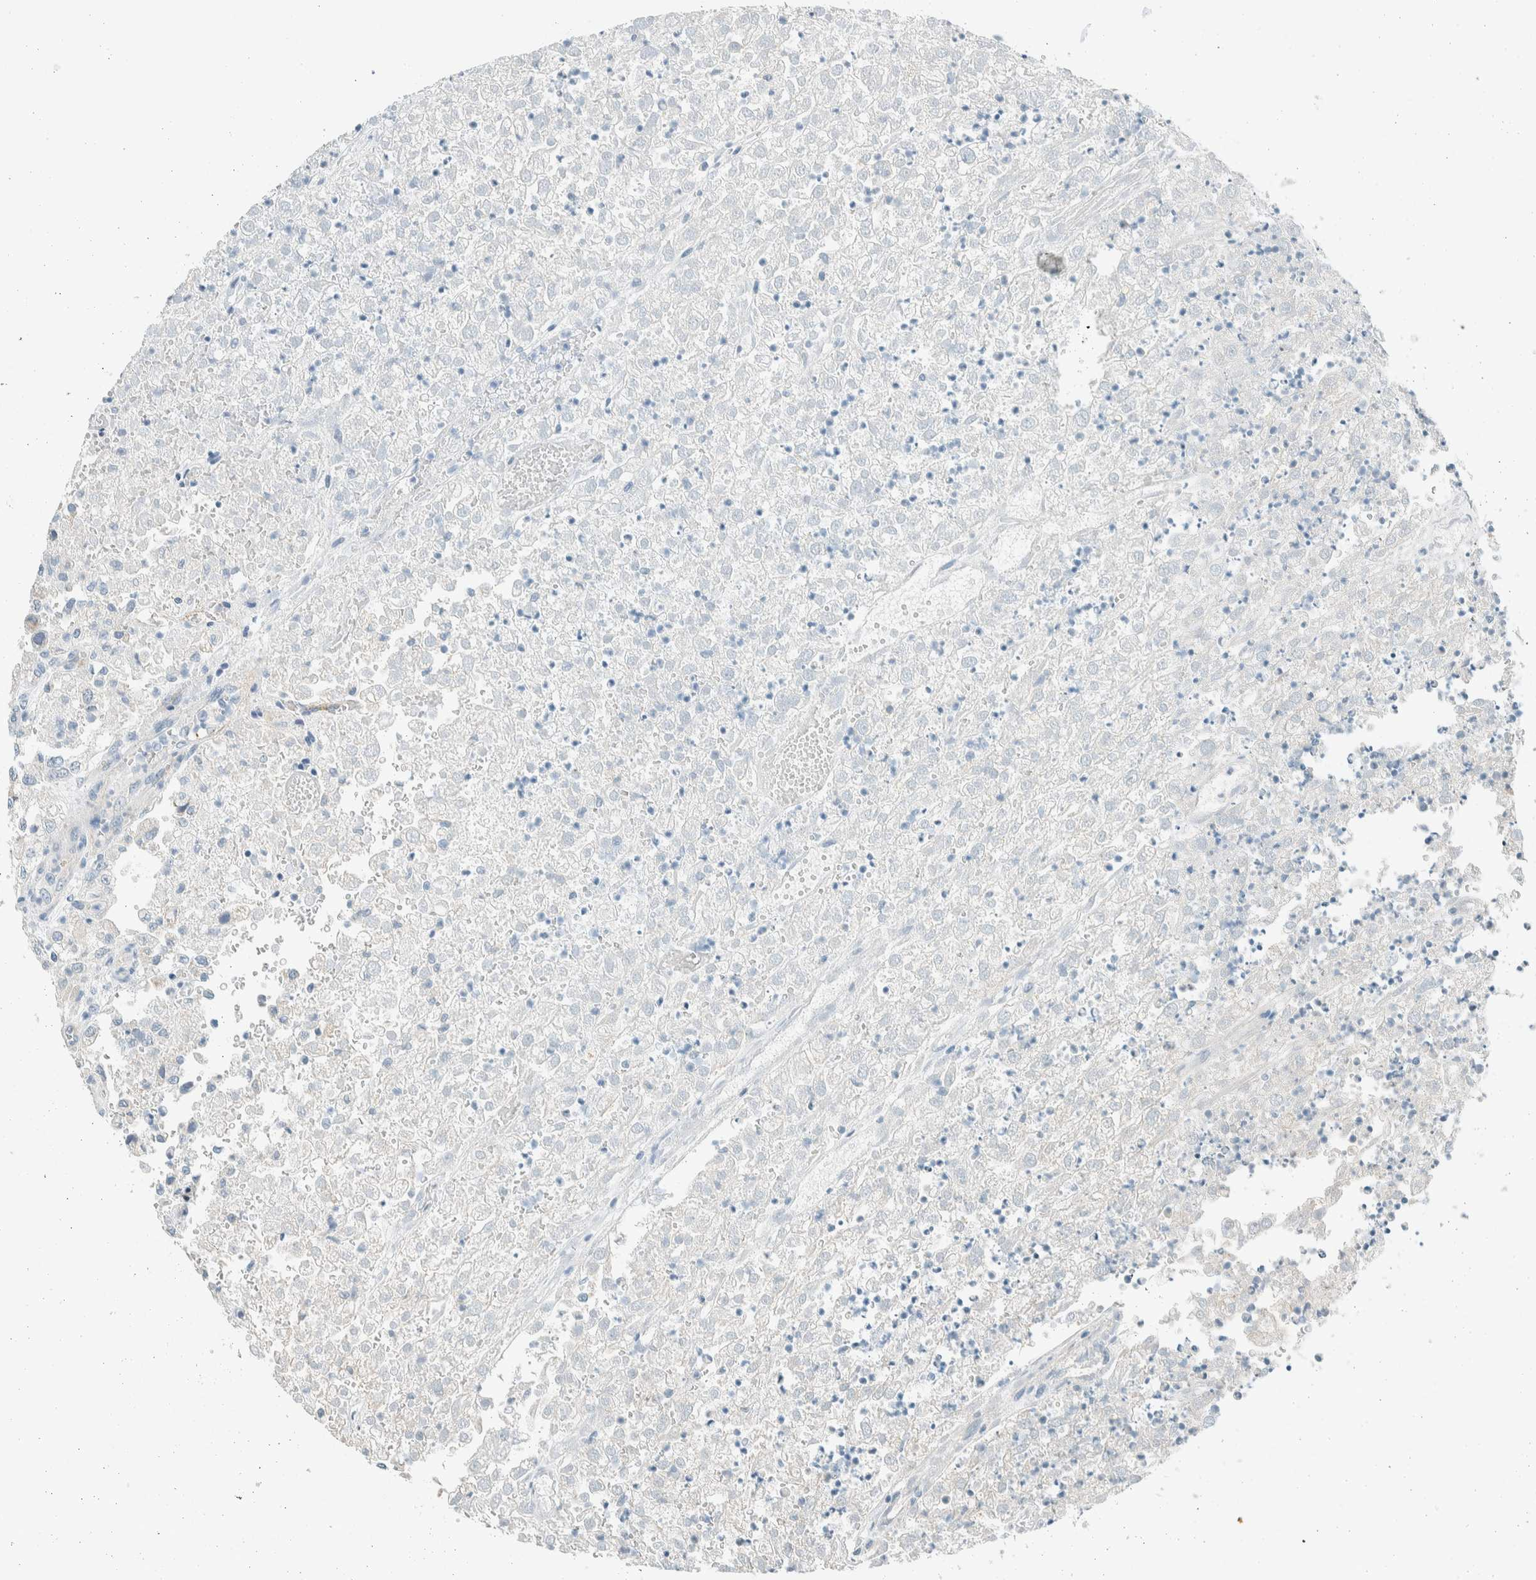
{"staining": {"intensity": "negative", "quantity": "none", "location": "none"}, "tissue": "renal cancer", "cell_type": "Tumor cells", "image_type": "cancer", "snomed": [{"axis": "morphology", "description": "Adenocarcinoma, NOS"}, {"axis": "topography", "description": "Kidney"}], "caption": "IHC micrograph of renal adenocarcinoma stained for a protein (brown), which shows no expression in tumor cells.", "gene": "SLFN12", "patient": {"sex": "female", "age": 54}}